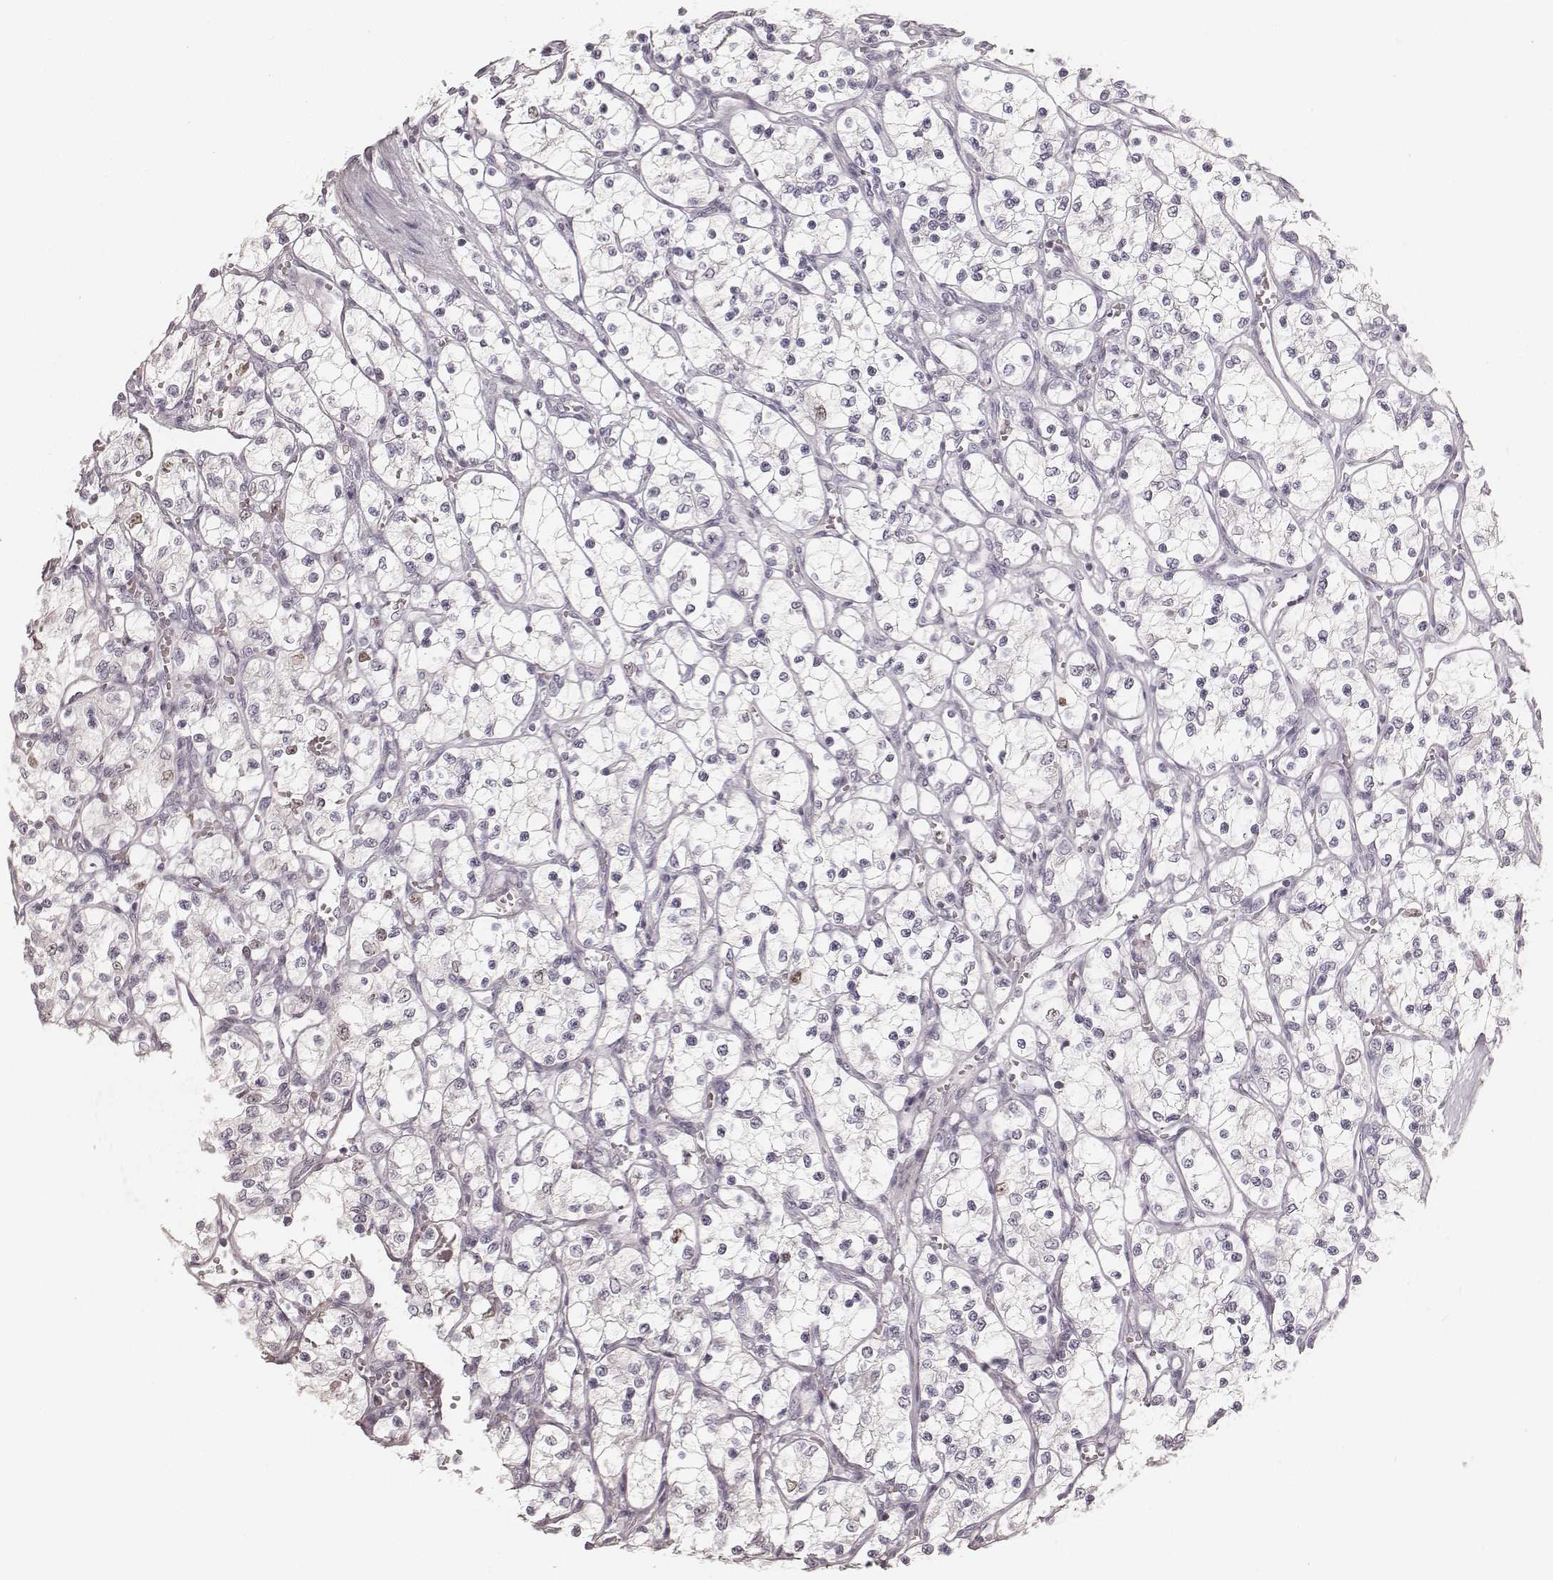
{"staining": {"intensity": "negative", "quantity": "none", "location": "none"}, "tissue": "renal cancer", "cell_type": "Tumor cells", "image_type": "cancer", "snomed": [{"axis": "morphology", "description": "Adenocarcinoma, NOS"}, {"axis": "topography", "description": "Kidney"}], "caption": "Immunohistochemical staining of adenocarcinoma (renal) shows no significant expression in tumor cells.", "gene": "TEX37", "patient": {"sex": "female", "age": 69}}